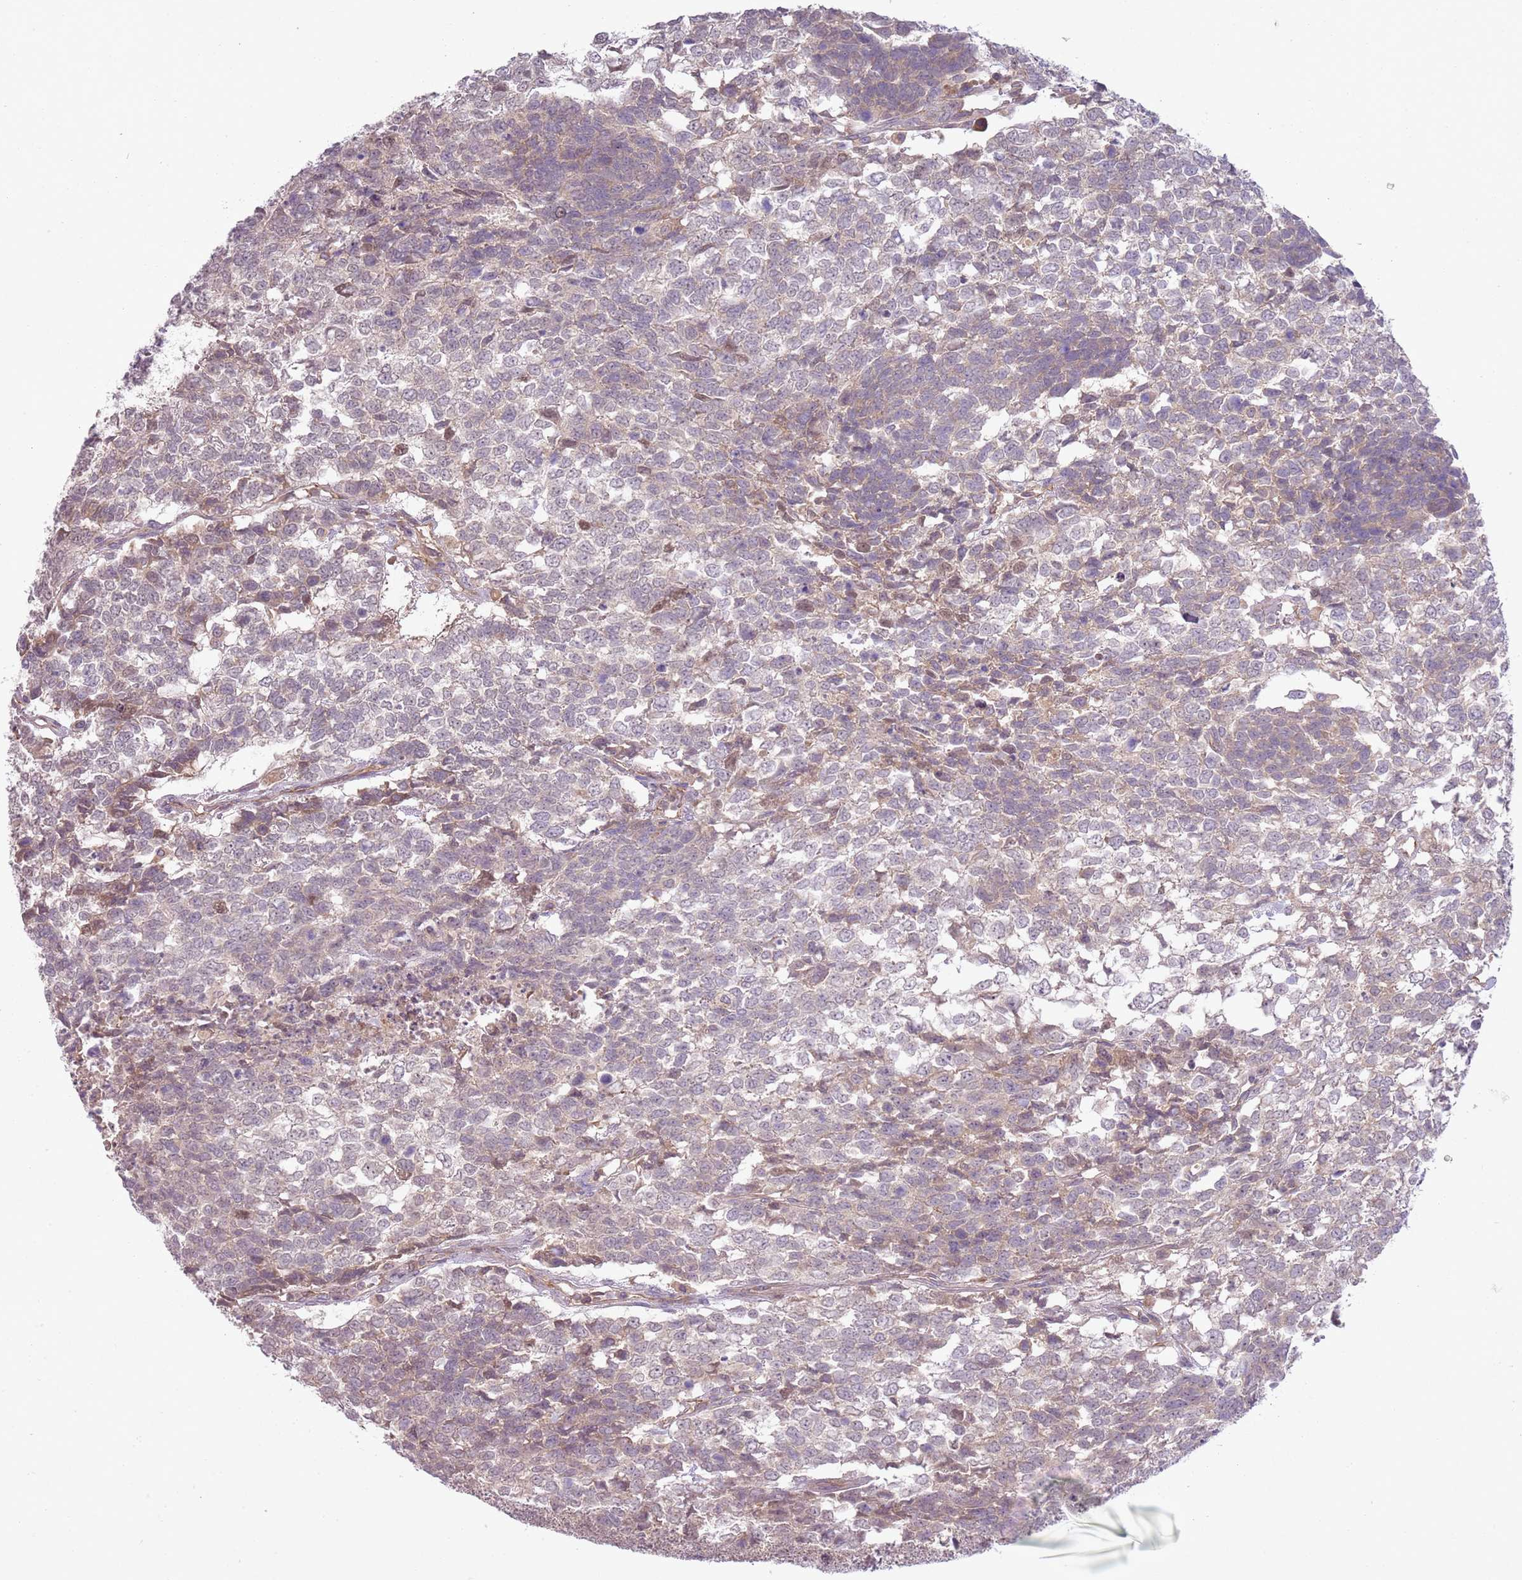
{"staining": {"intensity": "weak", "quantity": "<25%", "location": "cytoplasmic/membranous"}, "tissue": "testis cancer", "cell_type": "Tumor cells", "image_type": "cancer", "snomed": [{"axis": "morphology", "description": "Carcinoma, Embryonal, NOS"}, {"axis": "topography", "description": "Testis"}], "caption": "Tumor cells are negative for protein expression in human testis cancer (embryonal carcinoma).", "gene": "SKOR2", "patient": {"sex": "male", "age": 23}}